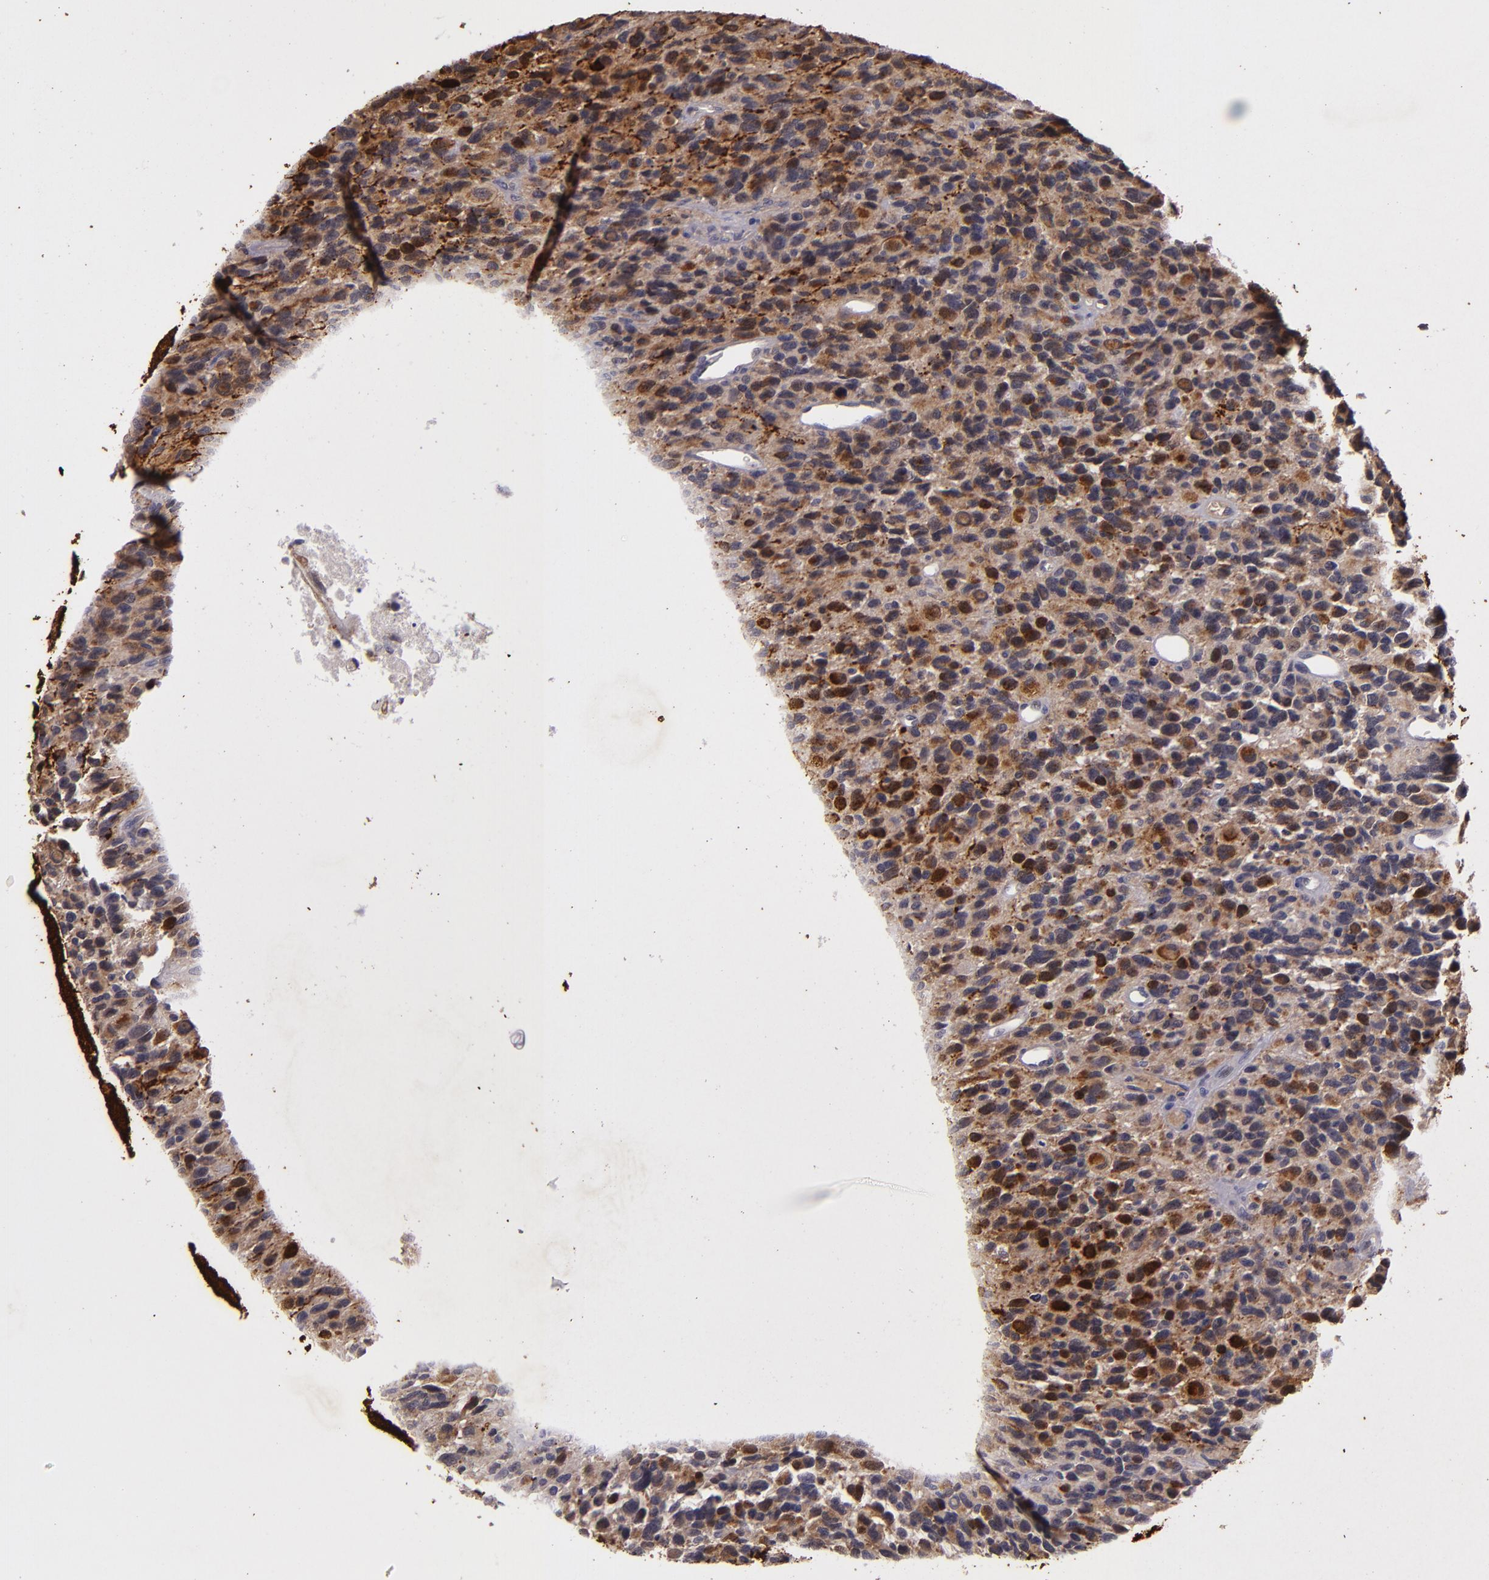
{"staining": {"intensity": "strong", "quantity": "<25%", "location": "cytoplasmic/membranous,nuclear"}, "tissue": "glioma", "cell_type": "Tumor cells", "image_type": "cancer", "snomed": [{"axis": "morphology", "description": "Glioma, malignant, High grade"}, {"axis": "topography", "description": "Brain"}], "caption": "Immunohistochemical staining of human glioma exhibits strong cytoplasmic/membranous and nuclear protein positivity in approximately <25% of tumor cells.", "gene": "SNCB", "patient": {"sex": "male", "age": 77}}